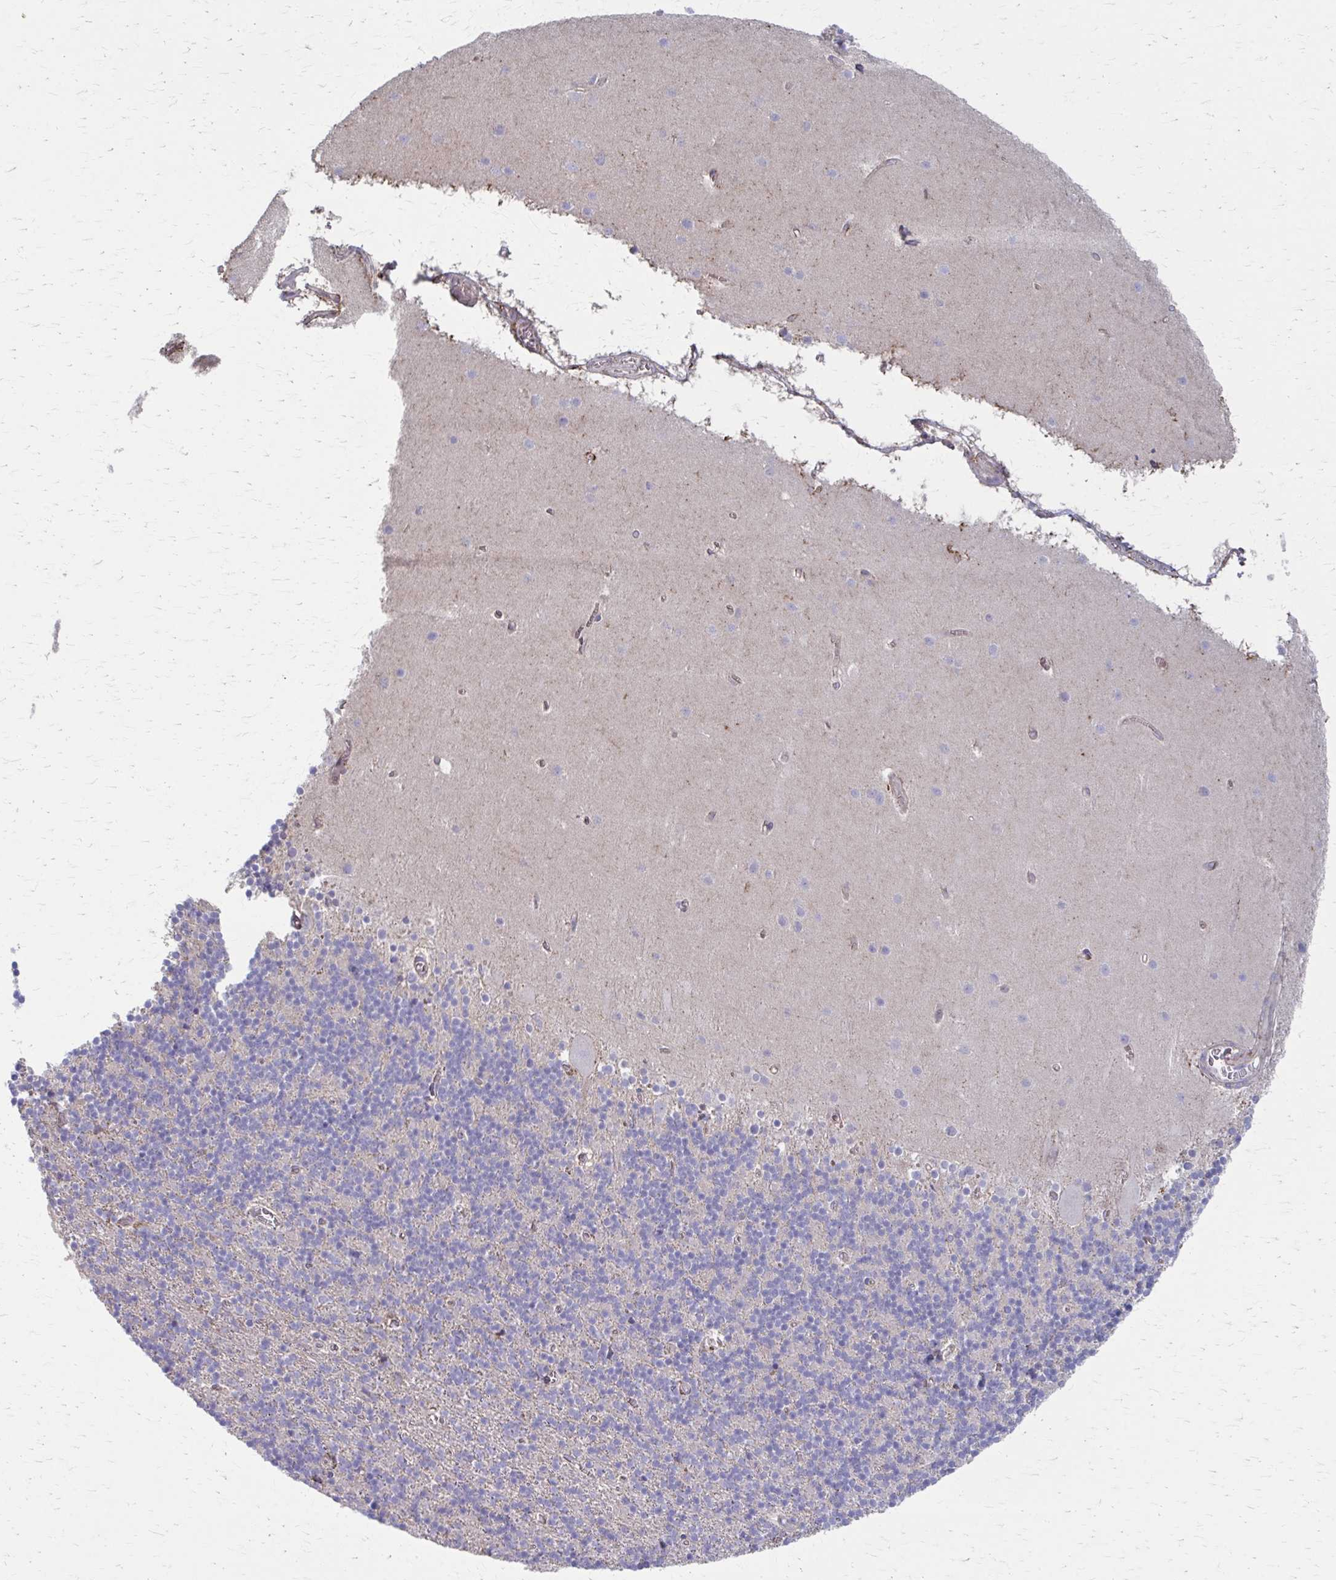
{"staining": {"intensity": "negative", "quantity": "none", "location": "none"}, "tissue": "cerebellum", "cell_type": "Cells in granular layer", "image_type": "normal", "snomed": [{"axis": "morphology", "description": "Normal tissue, NOS"}, {"axis": "topography", "description": "Cerebellum"}], "caption": "Immunohistochemical staining of normal human cerebellum demonstrates no significant expression in cells in granular layer. Brightfield microscopy of immunohistochemistry stained with DAB (brown) and hematoxylin (blue), captured at high magnification.", "gene": "MMP14", "patient": {"sex": "male", "age": 70}}